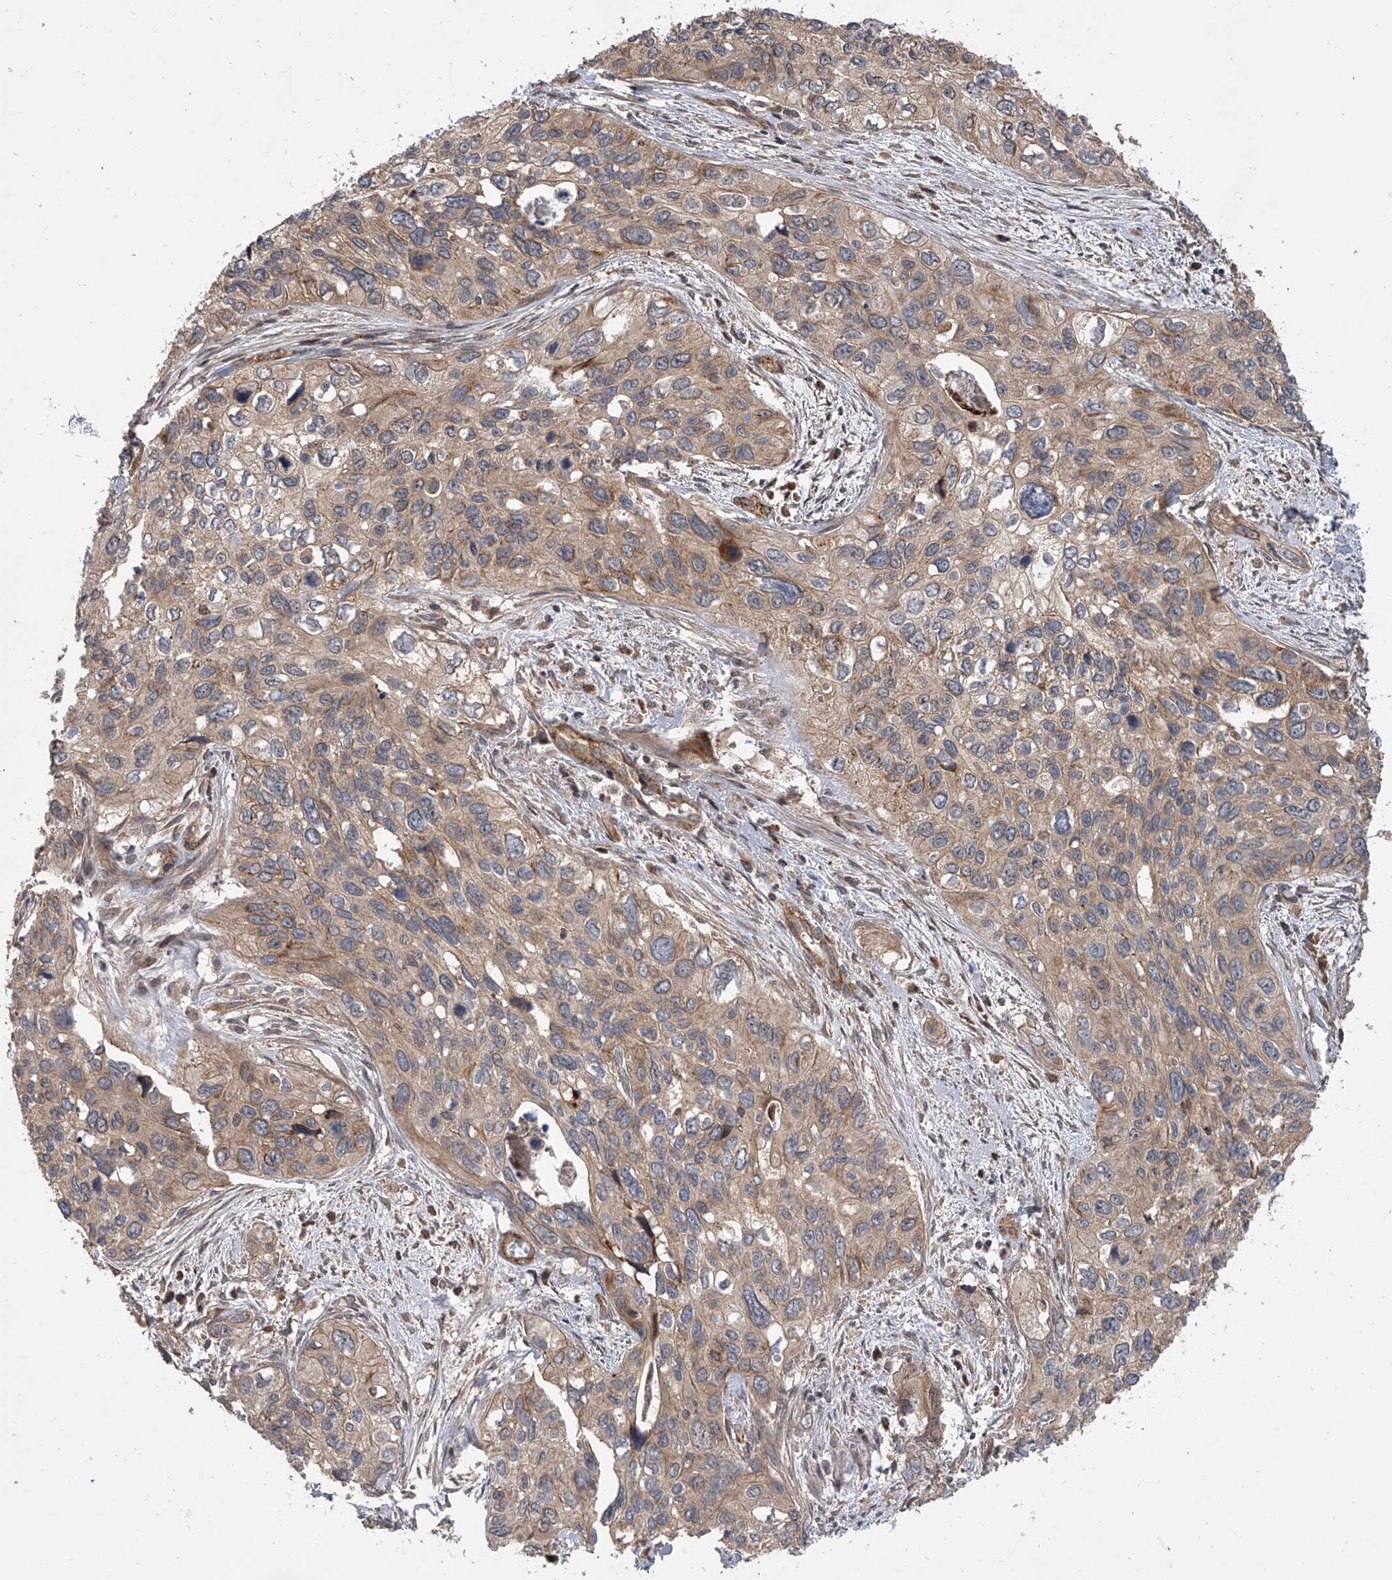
{"staining": {"intensity": "weak", "quantity": "25%-75%", "location": "cytoplasmic/membranous"}, "tissue": "cervical cancer", "cell_type": "Tumor cells", "image_type": "cancer", "snomed": [{"axis": "morphology", "description": "Squamous cell carcinoma, NOS"}, {"axis": "topography", "description": "Cervix"}], "caption": "Cervical cancer tissue demonstrates weak cytoplasmic/membranous positivity in about 25%-75% of tumor cells, visualized by immunohistochemistry.", "gene": "USP47", "patient": {"sex": "female", "age": 55}}